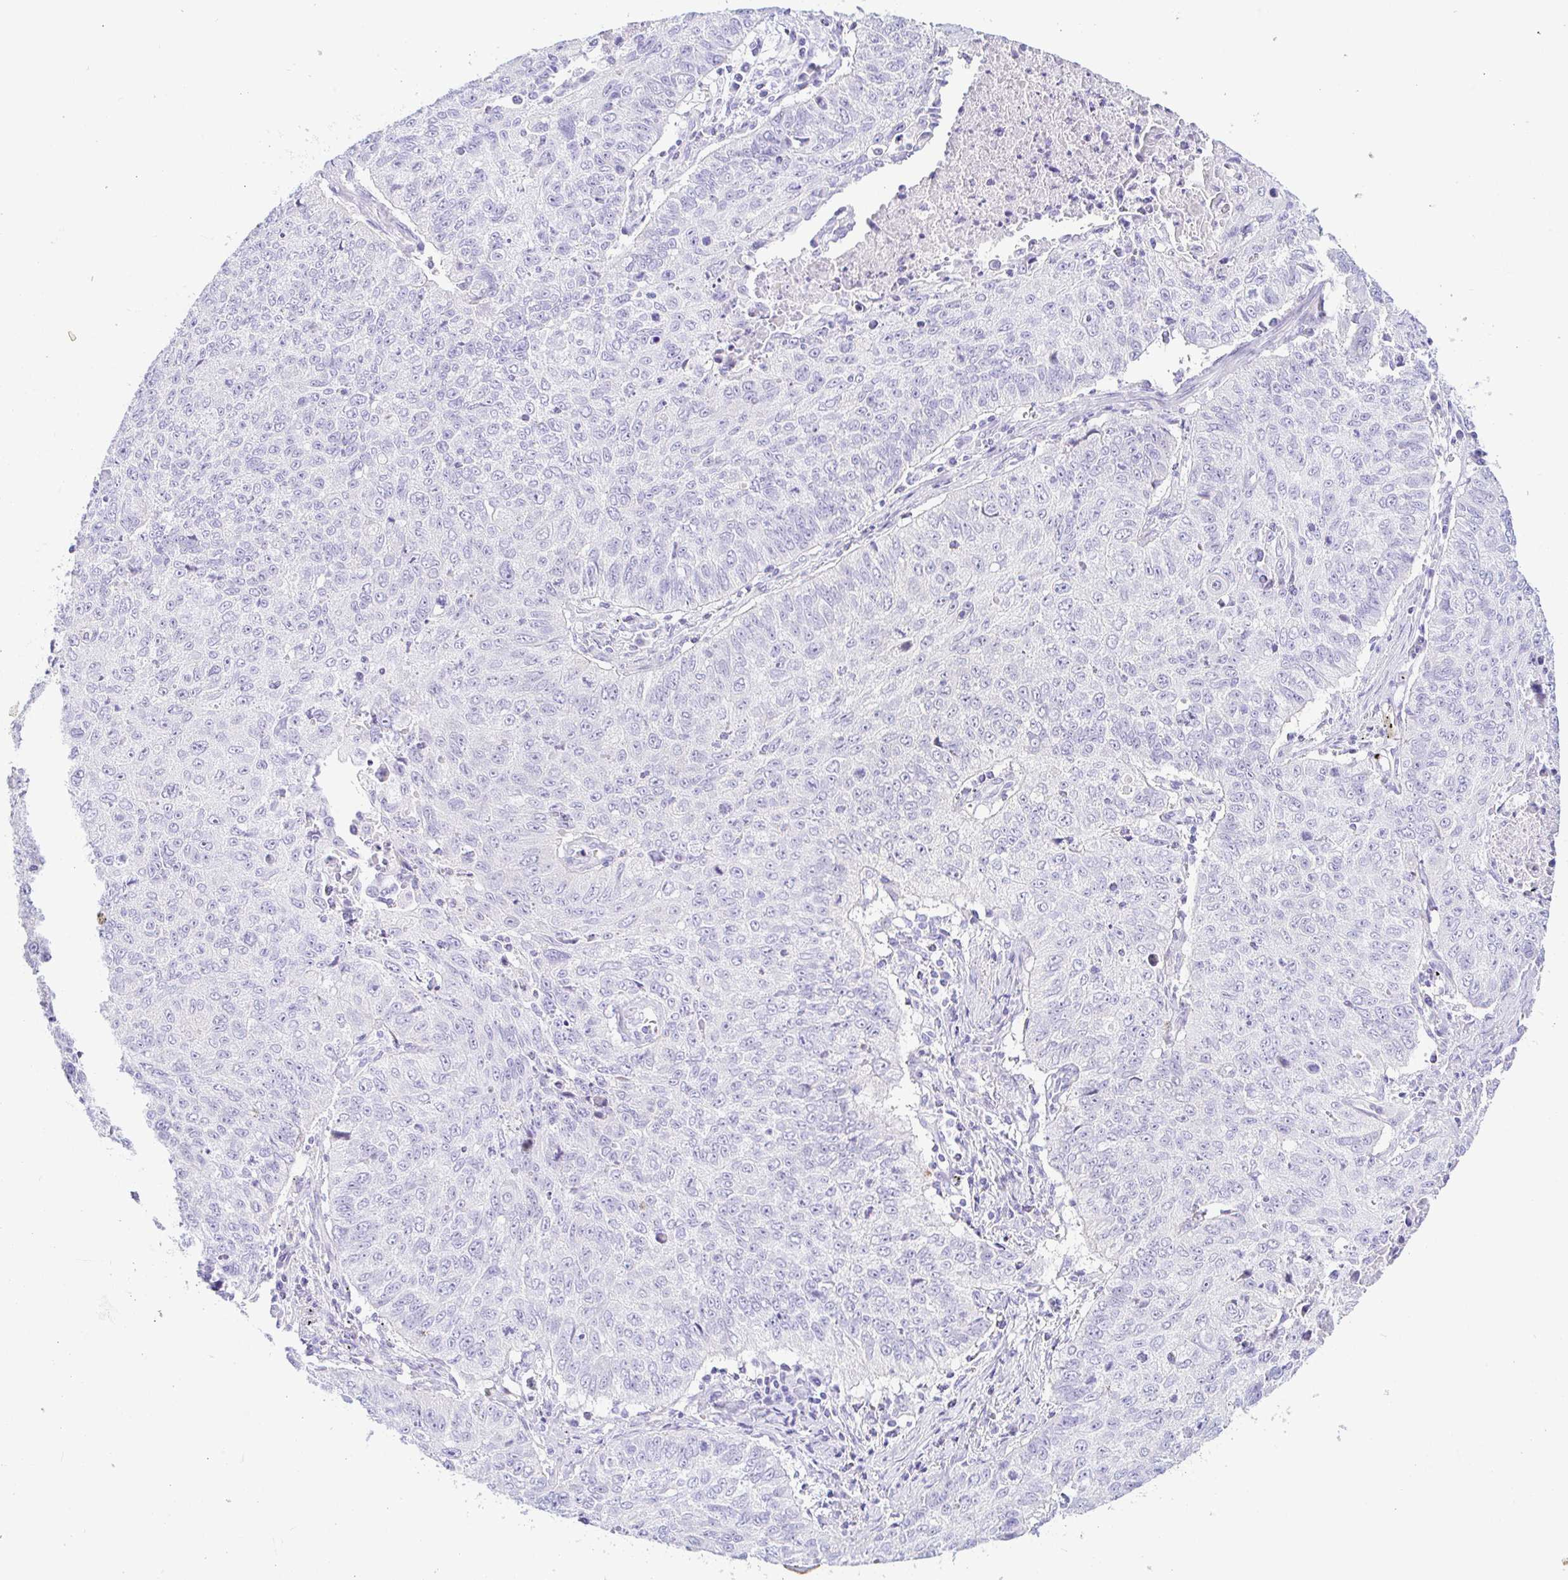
{"staining": {"intensity": "negative", "quantity": "none", "location": "none"}, "tissue": "lung cancer", "cell_type": "Tumor cells", "image_type": "cancer", "snomed": [{"axis": "morphology", "description": "Normal morphology"}, {"axis": "morphology", "description": "Aneuploidy"}, {"axis": "morphology", "description": "Squamous cell carcinoma, NOS"}, {"axis": "topography", "description": "Lymph node"}, {"axis": "topography", "description": "Lung"}], "caption": "Immunohistochemical staining of lung cancer (squamous cell carcinoma) exhibits no significant staining in tumor cells.", "gene": "PINLYP", "patient": {"sex": "female", "age": 76}}